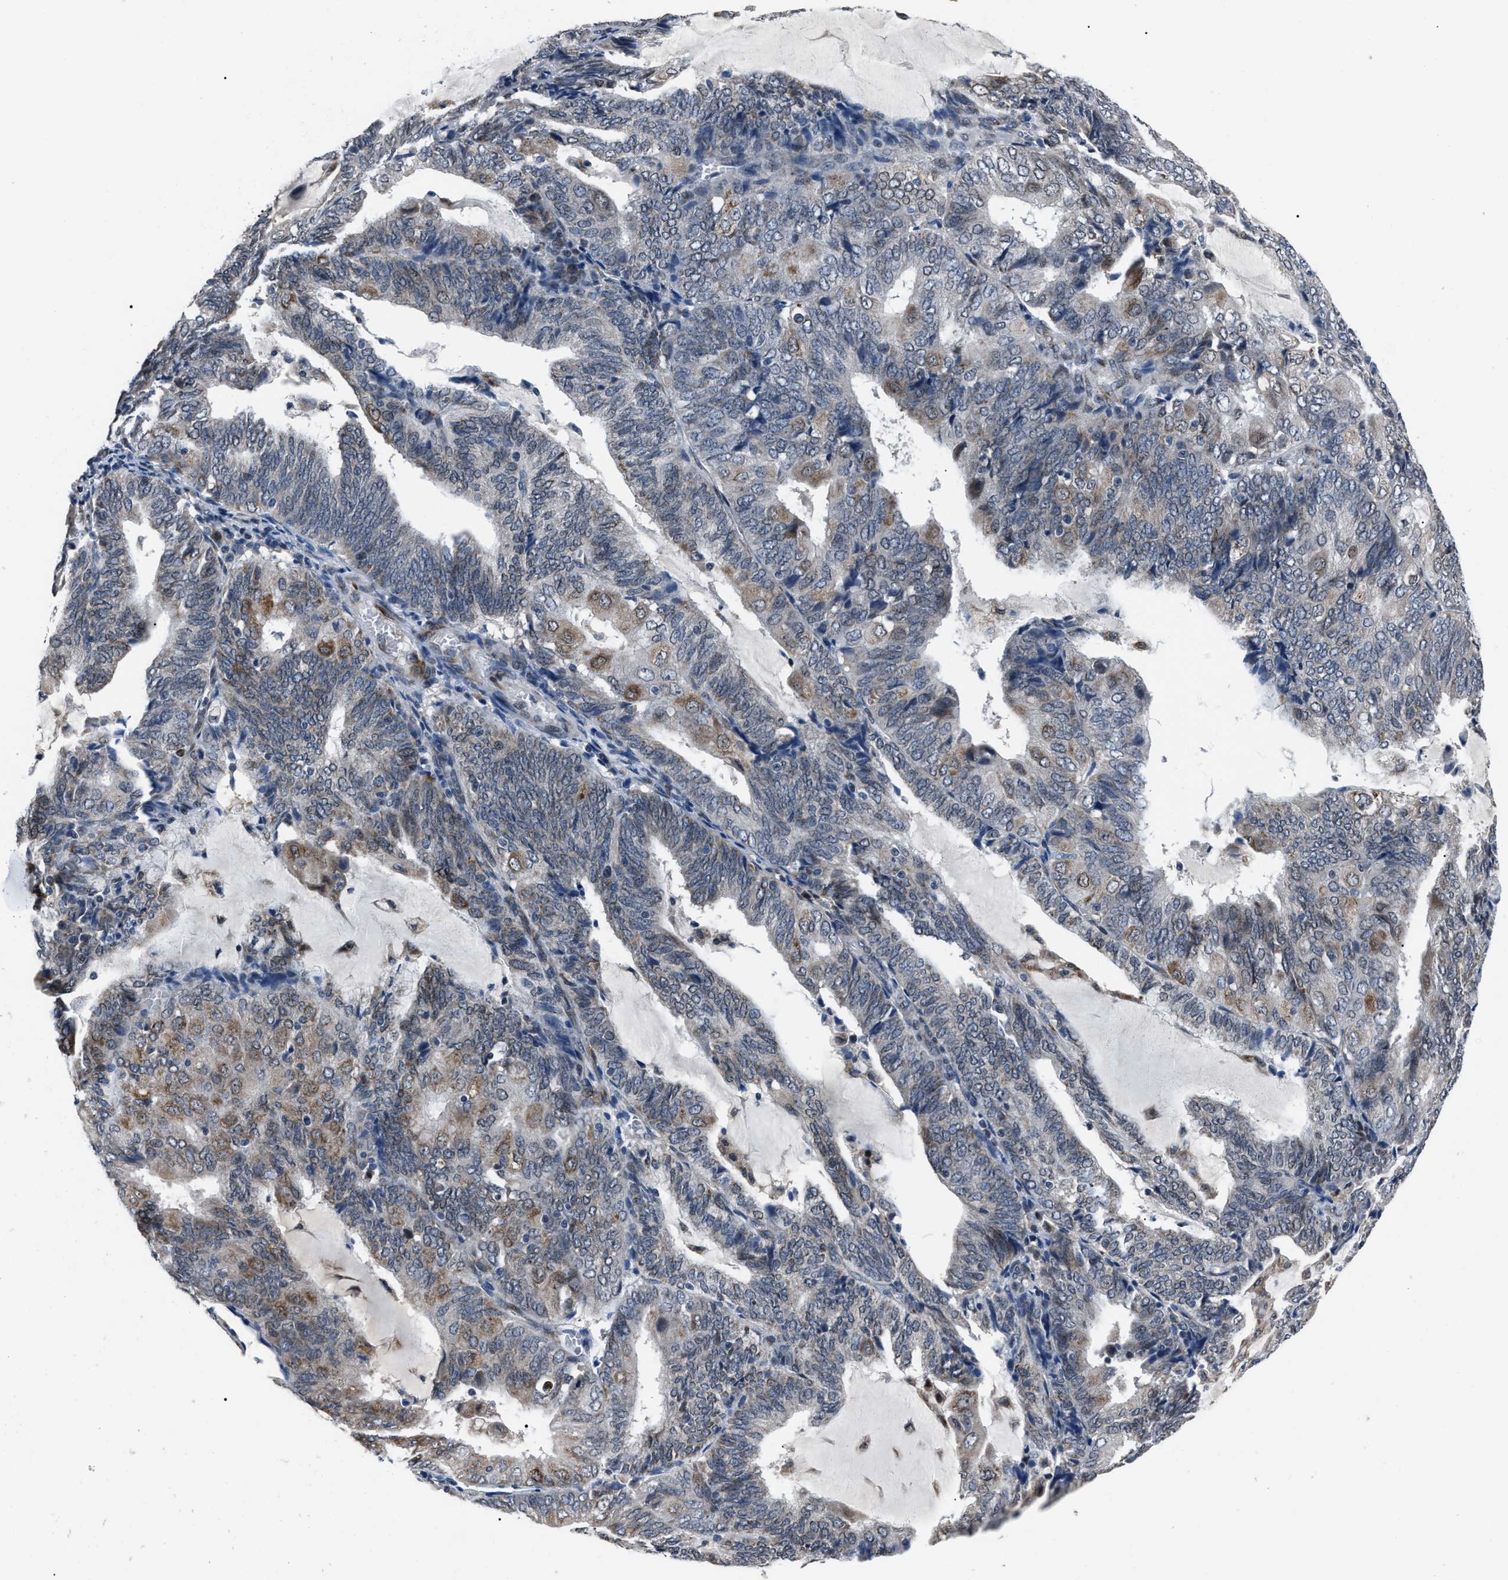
{"staining": {"intensity": "moderate", "quantity": "25%-75%", "location": "cytoplasmic/membranous"}, "tissue": "endometrial cancer", "cell_type": "Tumor cells", "image_type": "cancer", "snomed": [{"axis": "morphology", "description": "Adenocarcinoma, NOS"}, {"axis": "topography", "description": "Endometrium"}], "caption": "Immunohistochemistry image of neoplastic tissue: endometrial cancer stained using immunohistochemistry exhibits medium levels of moderate protein expression localized specifically in the cytoplasmic/membranous of tumor cells, appearing as a cytoplasmic/membranous brown color.", "gene": "LRRC14", "patient": {"sex": "female", "age": 81}}